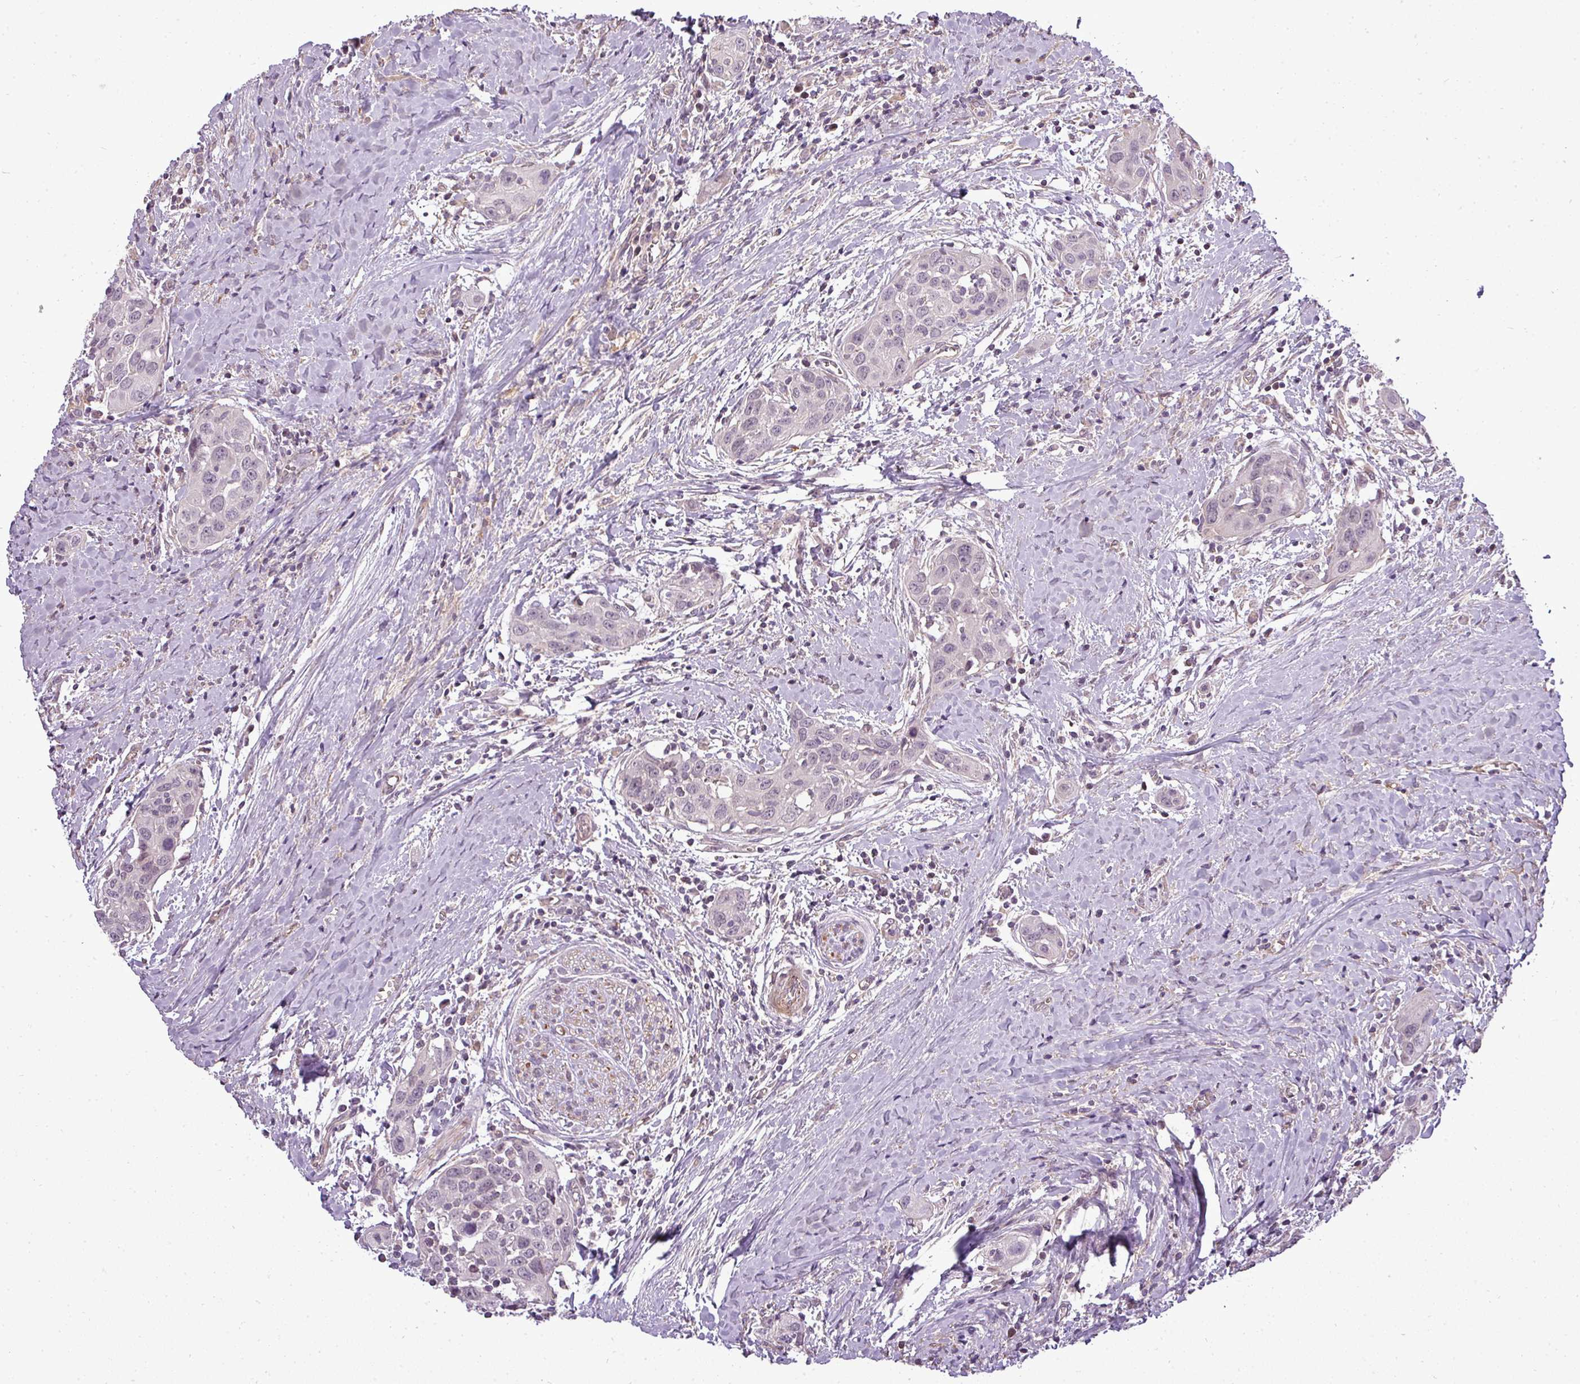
{"staining": {"intensity": "negative", "quantity": "none", "location": "none"}, "tissue": "head and neck cancer", "cell_type": "Tumor cells", "image_type": "cancer", "snomed": [{"axis": "morphology", "description": "Squamous cell carcinoma, NOS"}, {"axis": "topography", "description": "Oral tissue"}, {"axis": "topography", "description": "Head-Neck"}], "caption": "This is an immunohistochemistry (IHC) micrograph of human head and neck cancer (squamous cell carcinoma). There is no staining in tumor cells.", "gene": "PDRG1", "patient": {"sex": "female", "age": 50}}